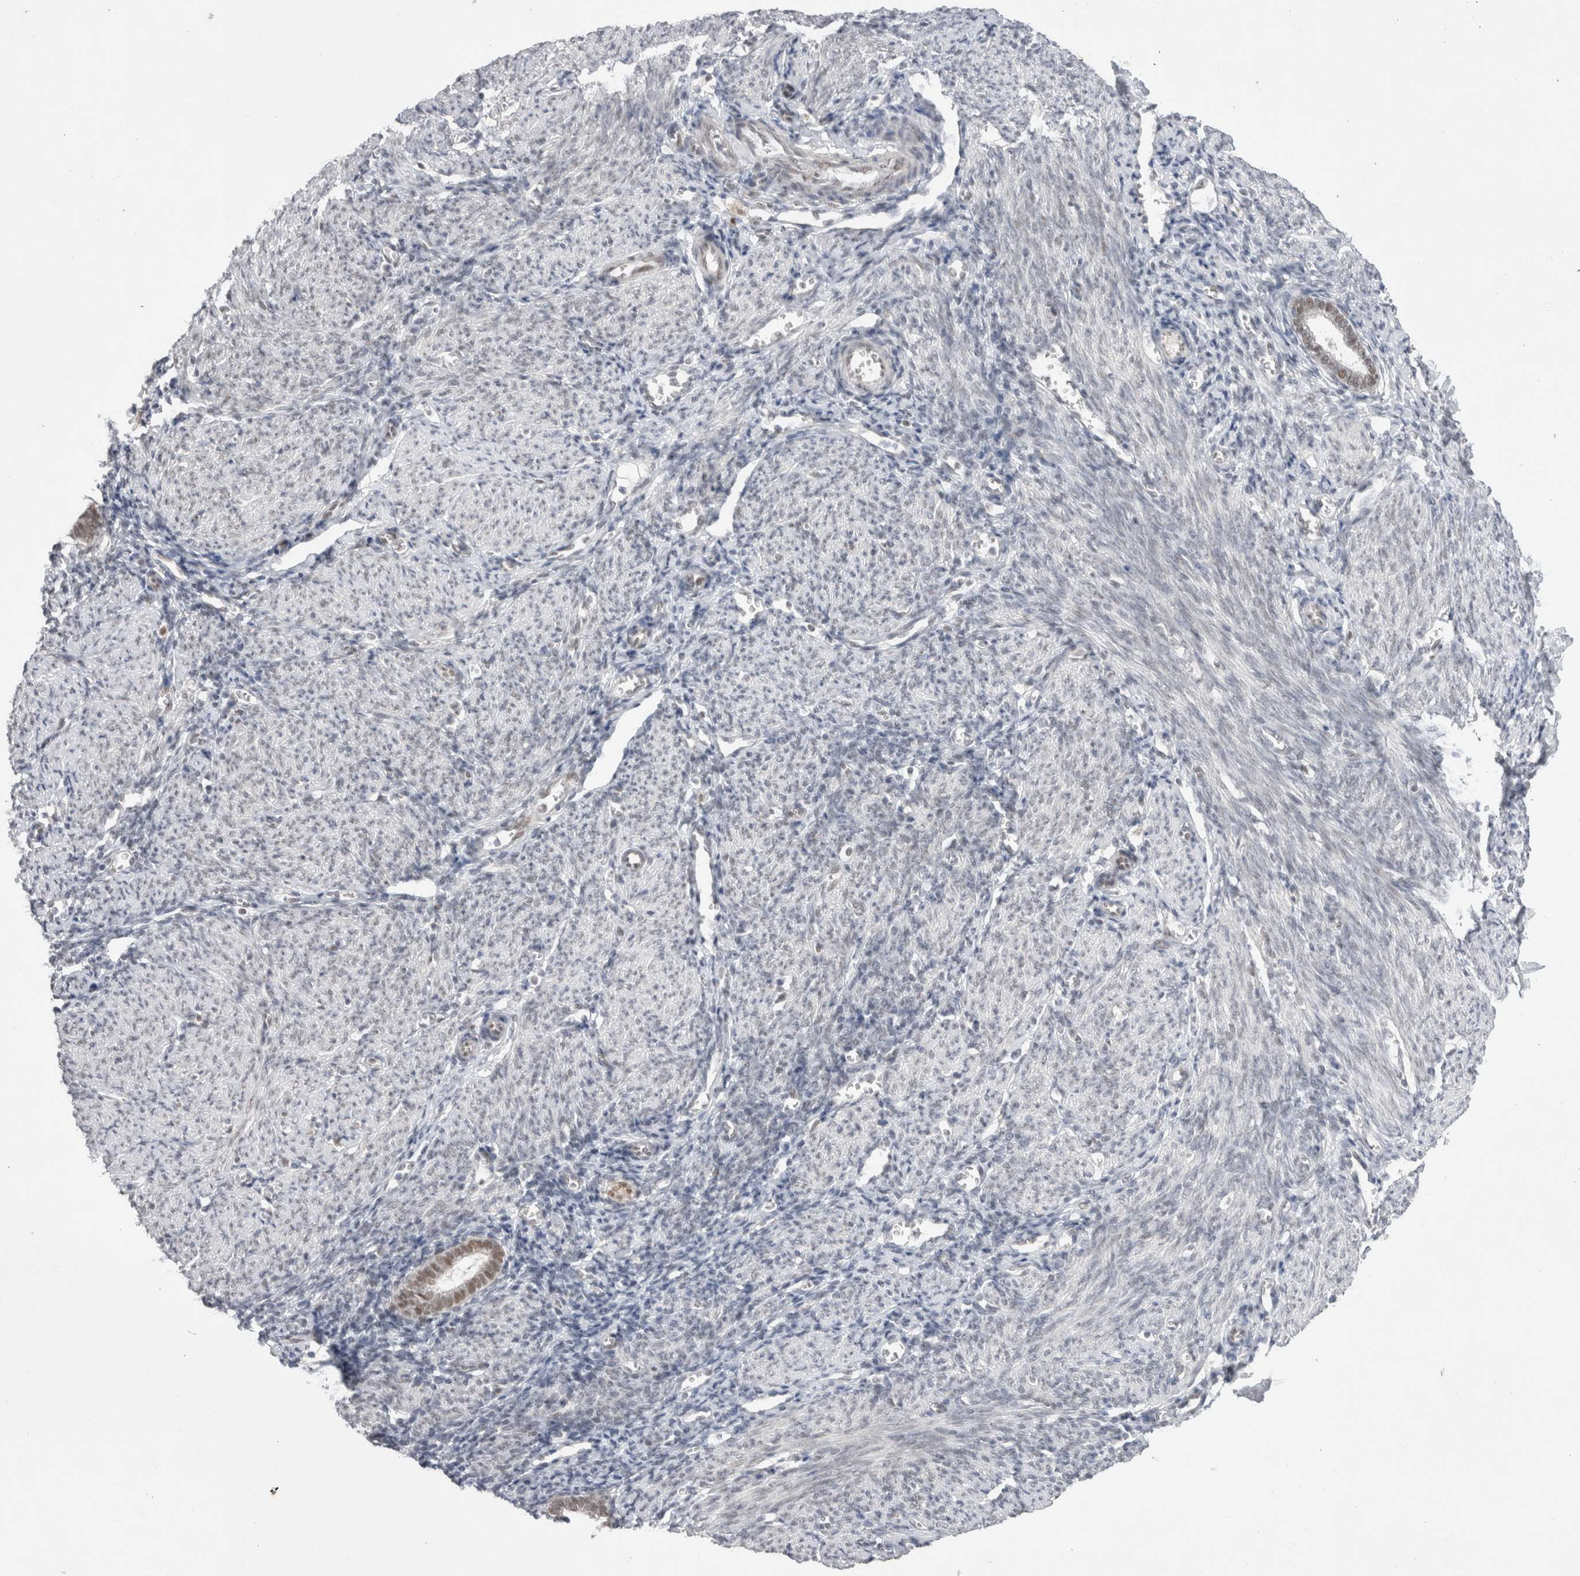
{"staining": {"intensity": "weak", "quantity": "25%-75%", "location": "nuclear"}, "tissue": "endometrium", "cell_type": "Cells in endometrial stroma", "image_type": "normal", "snomed": [{"axis": "morphology", "description": "Normal tissue, NOS"}, {"axis": "morphology", "description": "Adenocarcinoma, NOS"}, {"axis": "topography", "description": "Endometrium"}], "caption": "High-magnification brightfield microscopy of unremarkable endometrium stained with DAB (brown) and counterstained with hematoxylin (blue). cells in endometrial stroma exhibit weak nuclear expression is identified in about25%-75% of cells. (Brightfield microscopy of DAB IHC at high magnification).", "gene": "RECQL4", "patient": {"sex": "female", "age": 57}}